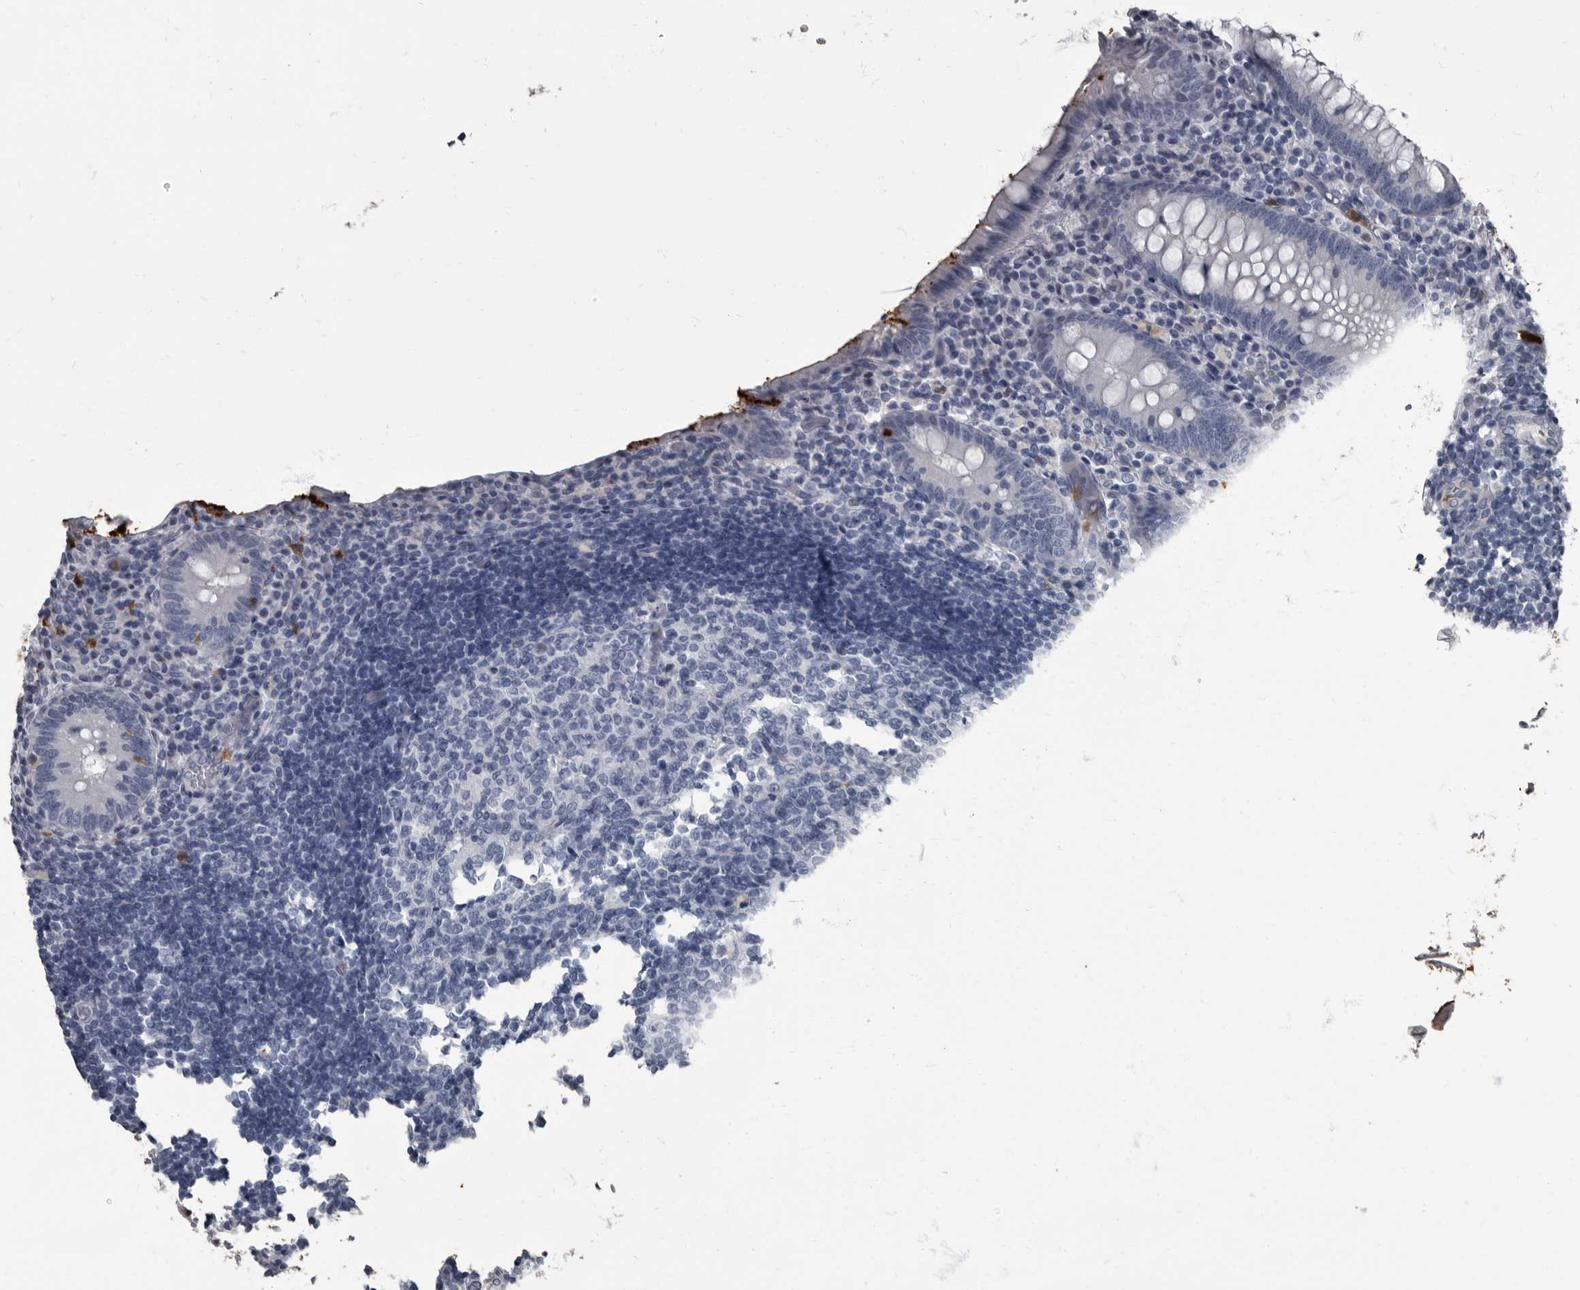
{"staining": {"intensity": "negative", "quantity": "none", "location": "none"}, "tissue": "appendix", "cell_type": "Glandular cells", "image_type": "normal", "snomed": [{"axis": "morphology", "description": "Normal tissue, NOS"}, {"axis": "topography", "description": "Appendix"}], "caption": "Glandular cells are negative for brown protein staining in benign appendix. (DAB (3,3'-diaminobenzidine) IHC with hematoxylin counter stain).", "gene": "TPD52L1", "patient": {"sex": "female", "age": 17}}